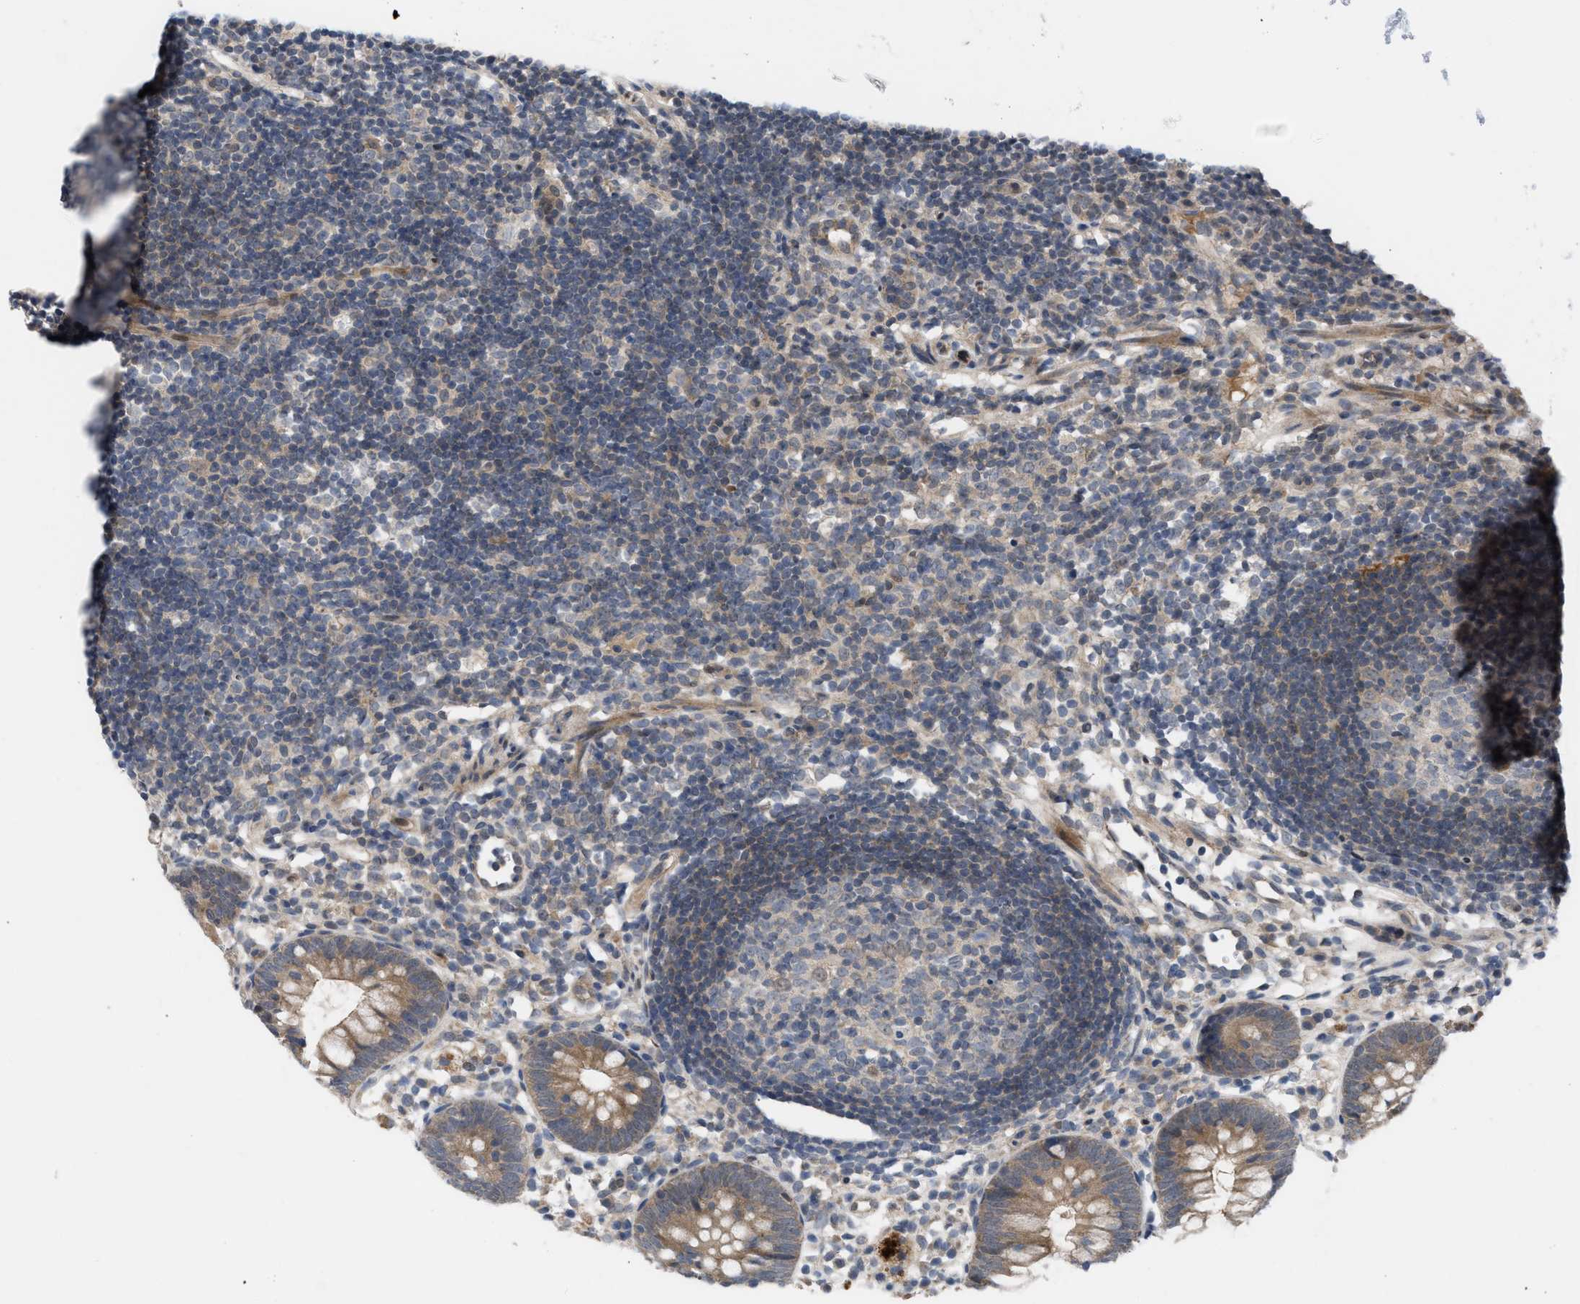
{"staining": {"intensity": "weak", "quantity": ">75%", "location": "cytoplasmic/membranous"}, "tissue": "appendix", "cell_type": "Glandular cells", "image_type": "normal", "snomed": [{"axis": "morphology", "description": "Normal tissue, NOS"}, {"axis": "topography", "description": "Appendix"}], "caption": "Immunohistochemical staining of normal human appendix exhibits >75% levels of weak cytoplasmic/membranous protein staining in about >75% of glandular cells.", "gene": "LDAF1", "patient": {"sex": "female", "age": 20}}